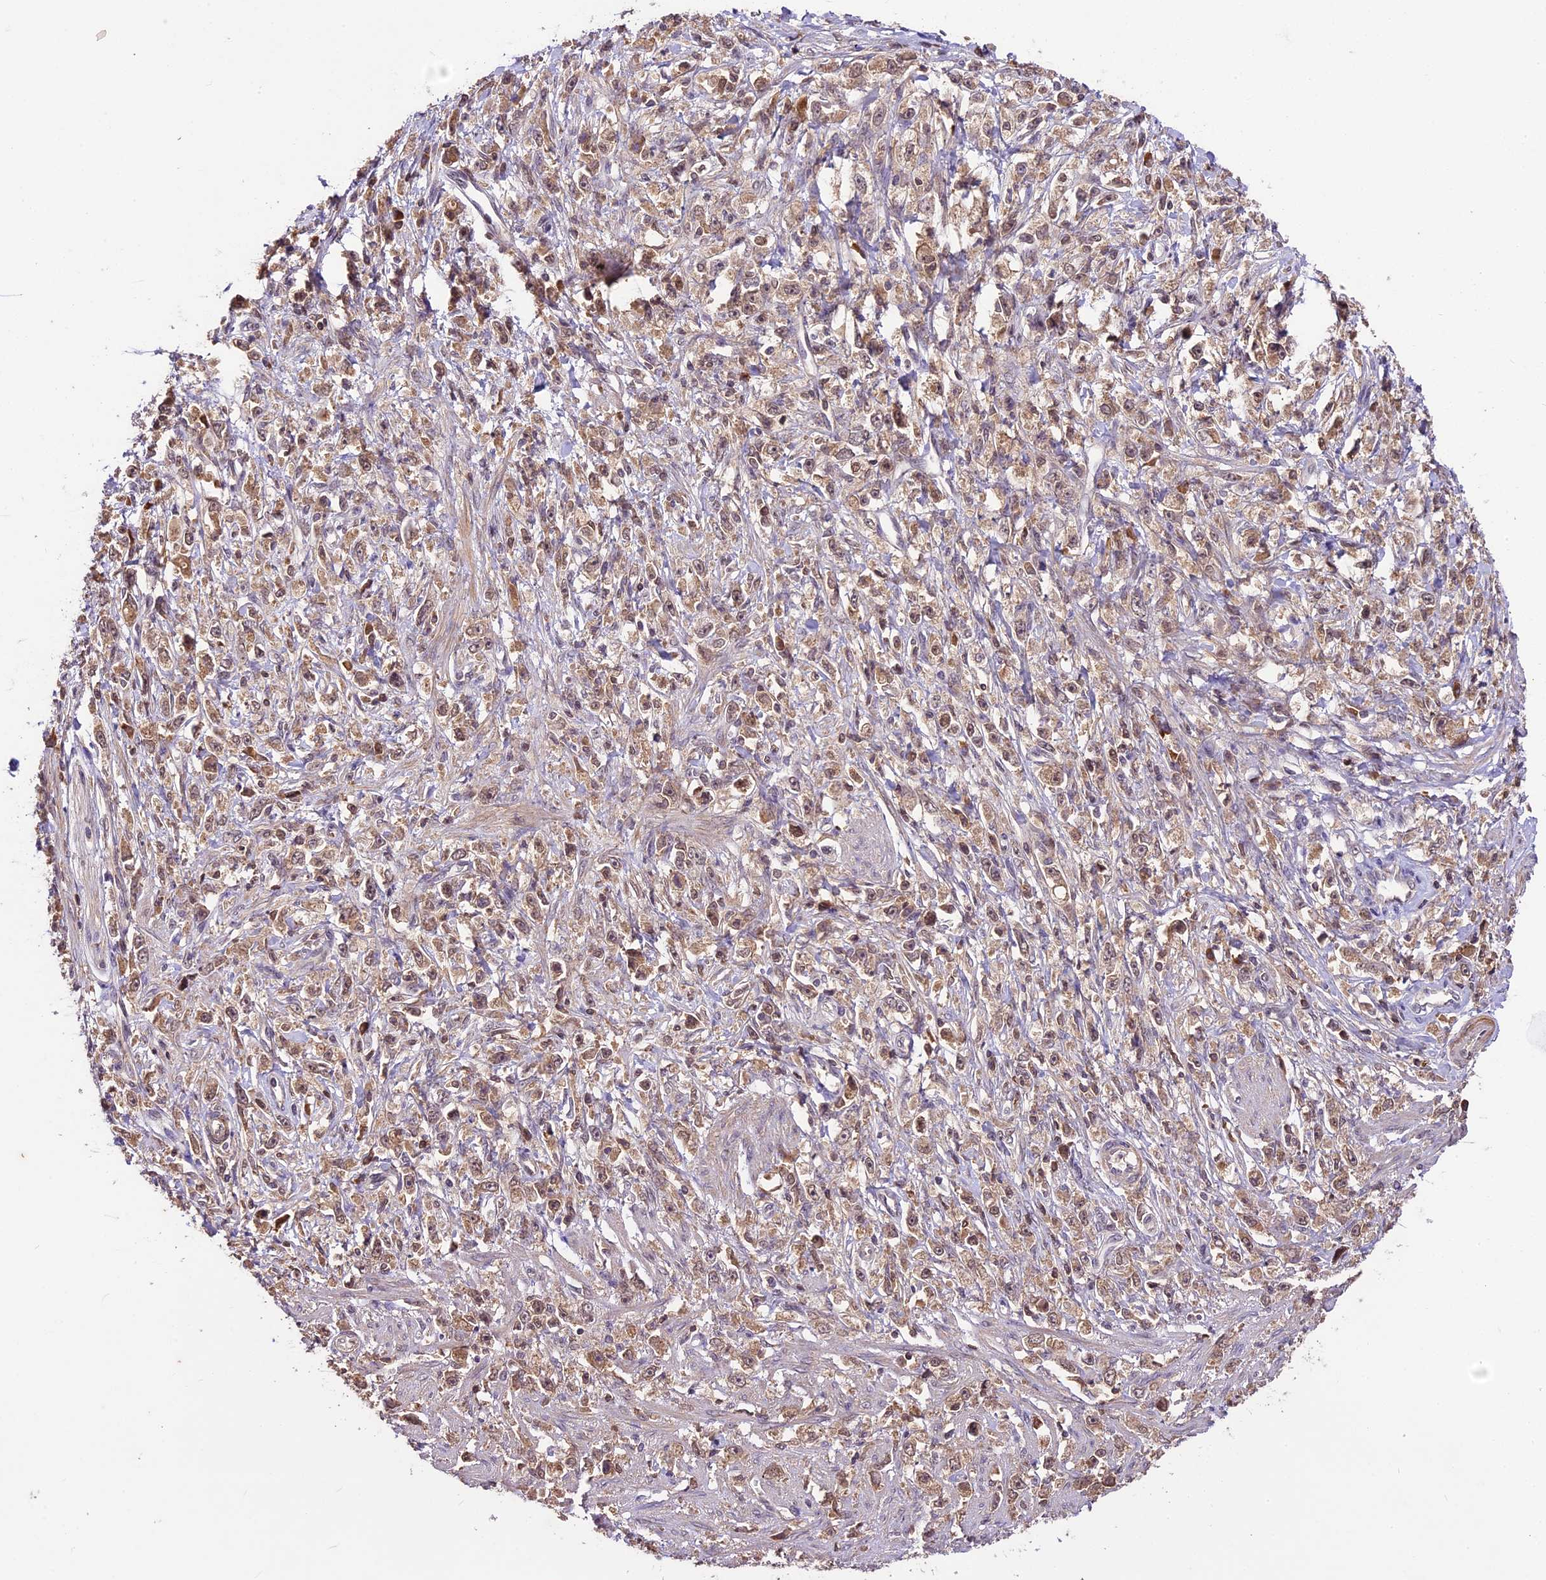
{"staining": {"intensity": "weak", "quantity": ">75%", "location": "cytoplasmic/membranous,nuclear"}, "tissue": "stomach cancer", "cell_type": "Tumor cells", "image_type": "cancer", "snomed": [{"axis": "morphology", "description": "Adenocarcinoma, NOS"}, {"axis": "topography", "description": "Stomach"}], "caption": "Immunohistochemical staining of stomach cancer demonstrates low levels of weak cytoplasmic/membranous and nuclear staining in approximately >75% of tumor cells. Nuclei are stained in blue.", "gene": "ATP10A", "patient": {"sex": "female", "age": 59}}